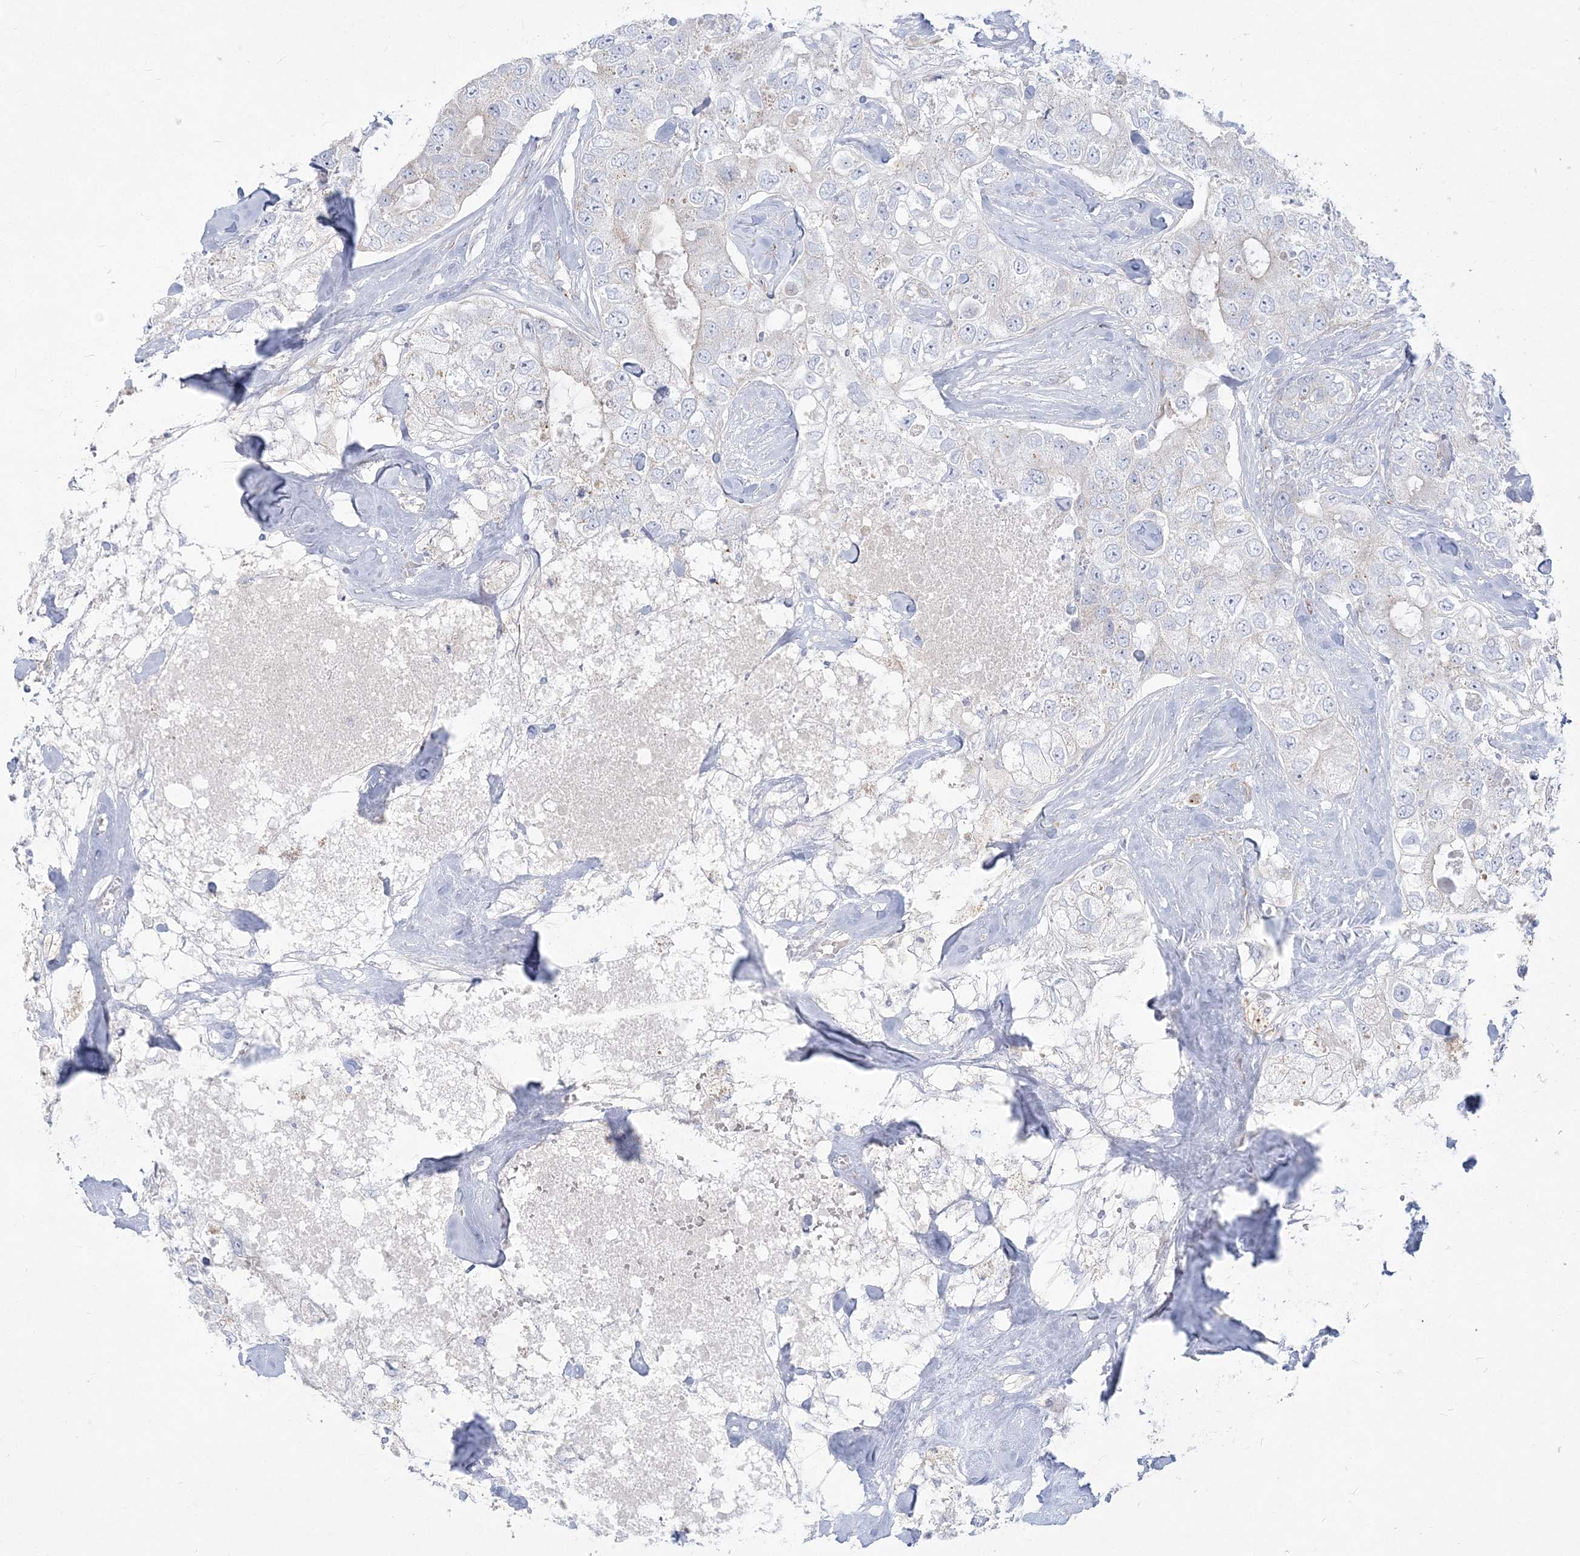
{"staining": {"intensity": "negative", "quantity": "none", "location": "none"}, "tissue": "breast cancer", "cell_type": "Tumor cells", "image_type": "cancer", "snomed": [{"axis": "morphology", "description": "Duct carcinoma"}, {"axis": "topography", "description": "Breast"}], "caption": "High magnification brightfield microscopy of breast intraductal carcinoma stained with DAB (brown) and counterstained with hematoxylin (blue): tumor cells show no significant expression. (Brightfield microscopy of DAB immunohistochemistry (IHC) at high magnification).", "gene": "GPAT2", "patient": {"sex": "female", "age": 62}}